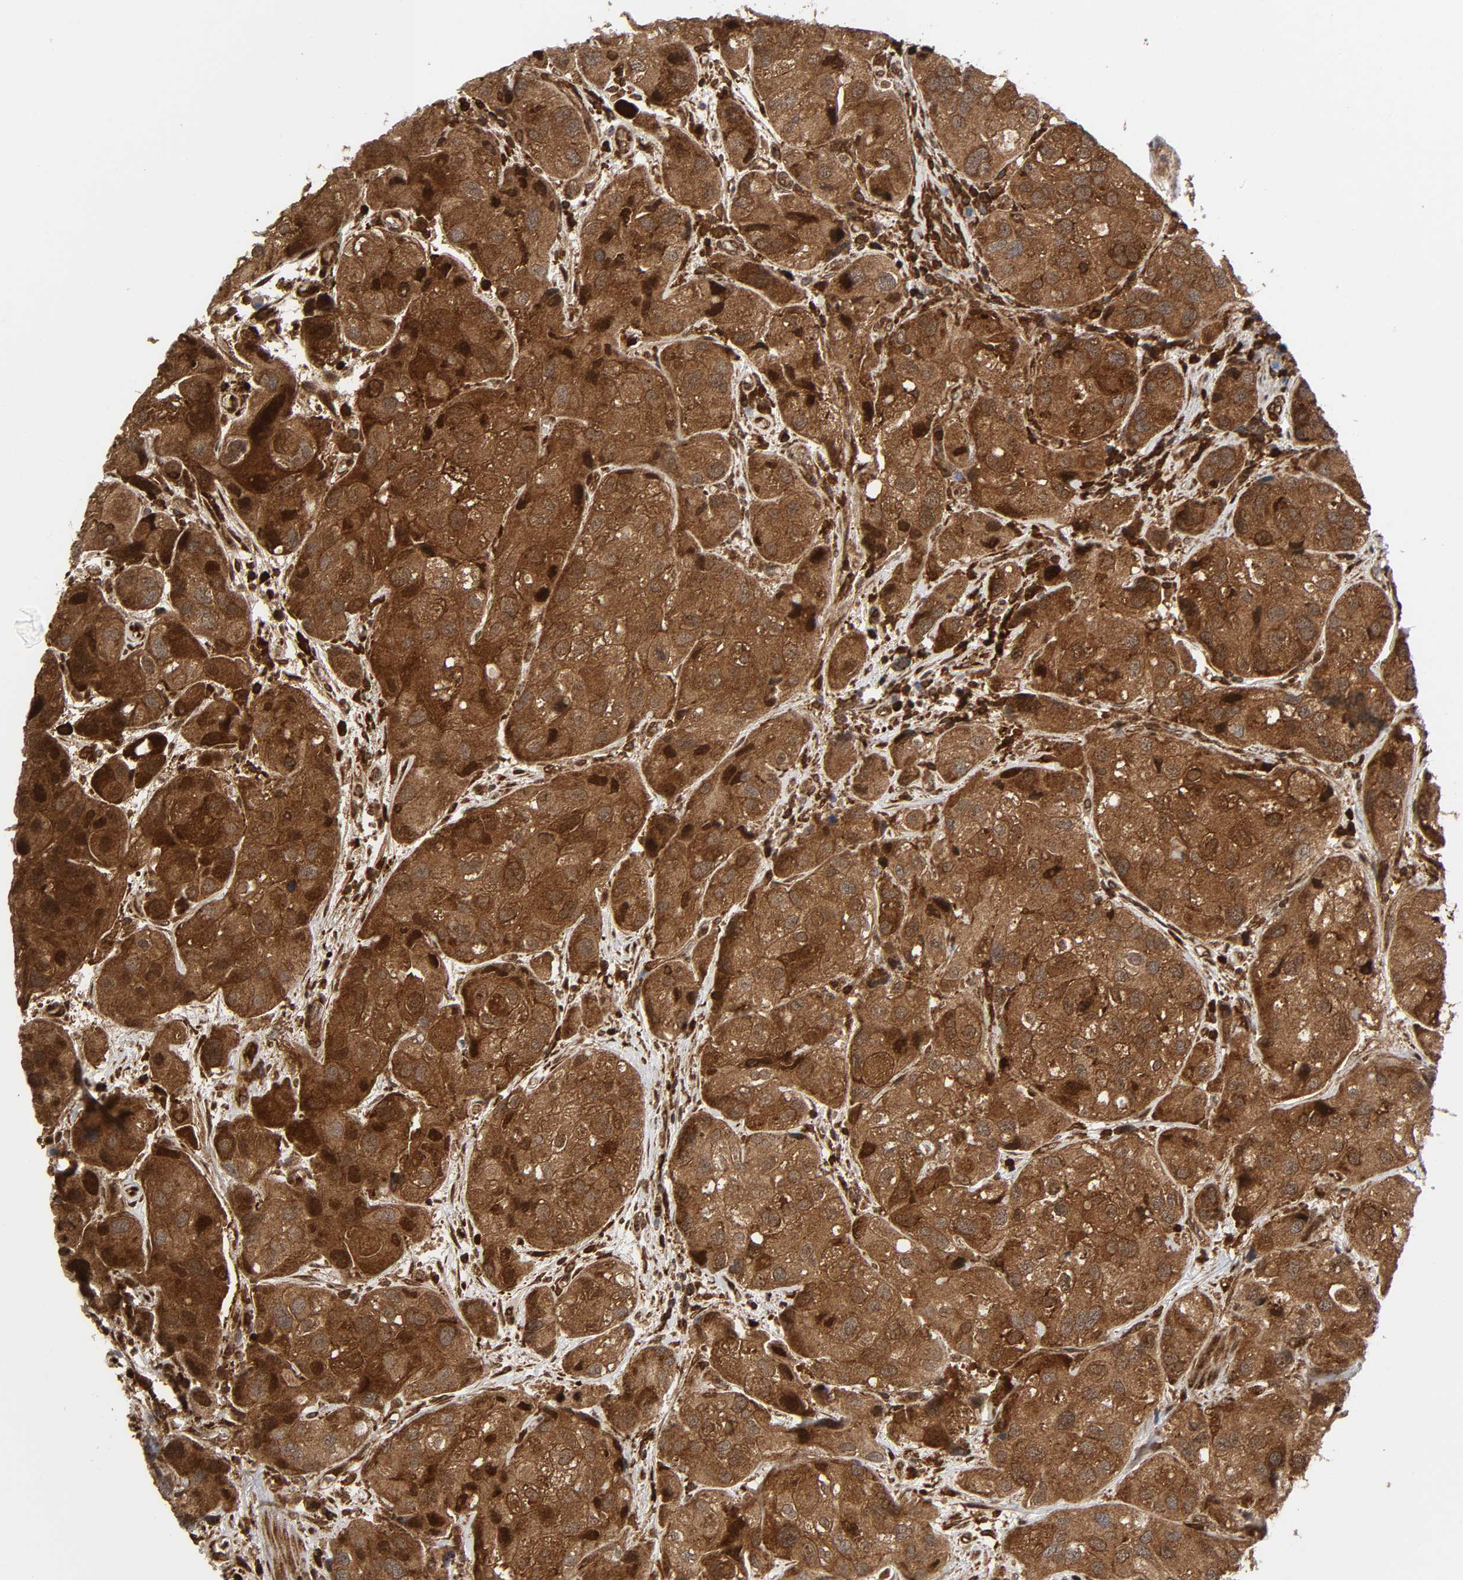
{"staining": {"intensity": "strong", "quantity": "<25%", "location": "cytoplasmic/membranous,nuclear"}, "tissue": "urothelial cancer", "cell_type": "Tumor cells", "image_type": "cancer", "snomed": [{"axis": "morphology", "description": "Urothelial carcinoma, High grade"}, {"axis": "topography", "description": "Urinary bladder"}], "caption": "Immunohistochemistry (IHC) photomicrograph of neoplastic tissue: human urothelial carcinoma (high-grade) stained using immunohistochemistry (IHC) exhibits medium levels of strong protein expression localized specifically in the cytoplasmic/membranous and nuclear of tumor cells, appearing as a cytoplasmic/membranous and nuclear brown color.", "gene": "MAPK1", "patient": {"sex": "female", "age": 64}}